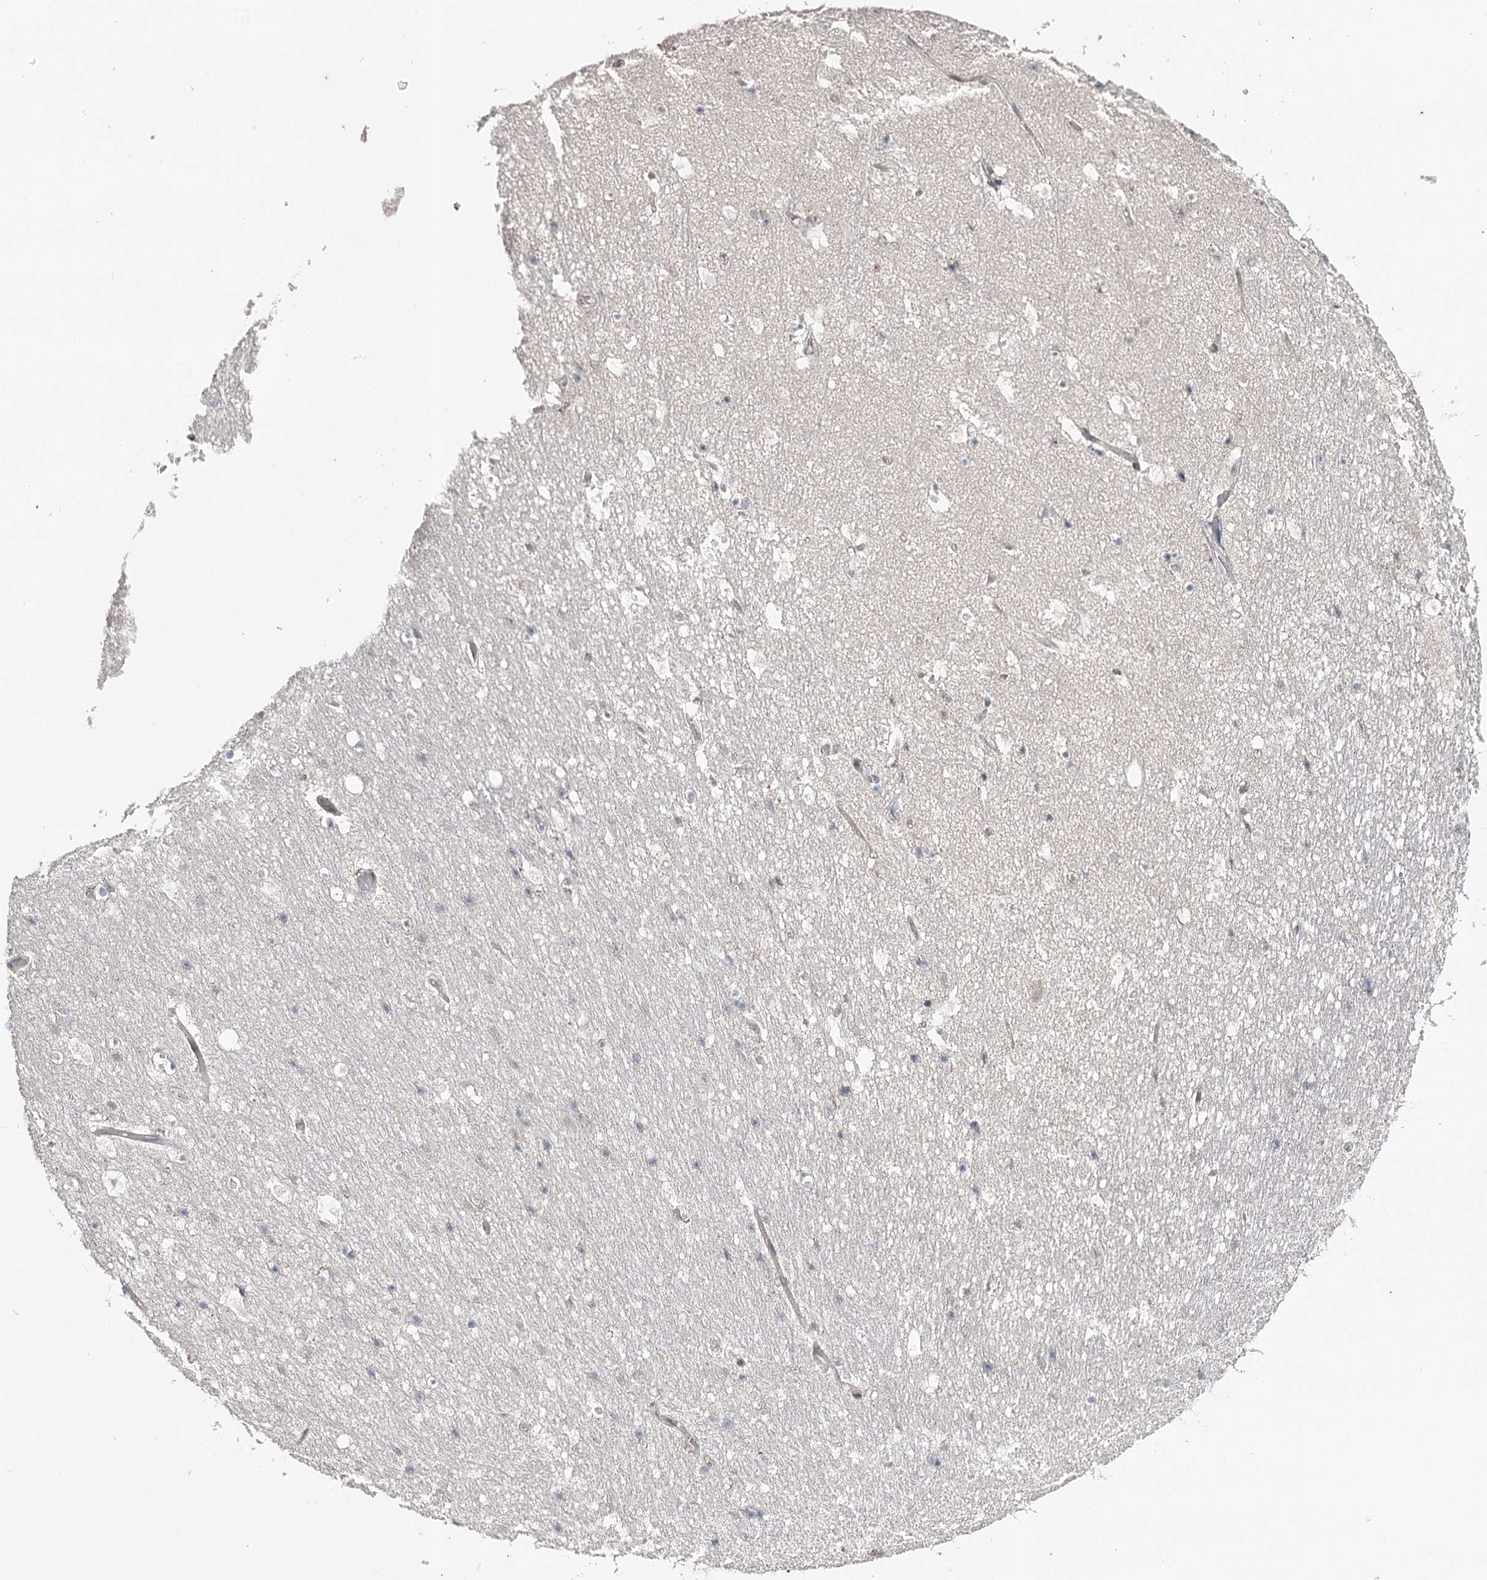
{"staining": {"intensity": "negative", "quantity": "none", "location": "none"}, "tissue": "hippocampus", "cell_type": "Glial cells", "image_type": "normal", "snomed": [{"axis": "morphology", "description": "Normal tissue, NOS"}, {"axis": "topography", "description": "Hippocampus"}], "caption": "Immunohistochemistry of normal hippocampus displays no positivity in glial cells. Brightfield microscopy of immunohistochemistry stained with DAB (brown) and hematoxylin (blue), captured at high magnification.", "gene": "HSD11B2", "patient": {"sex": "female", "age": 52}}